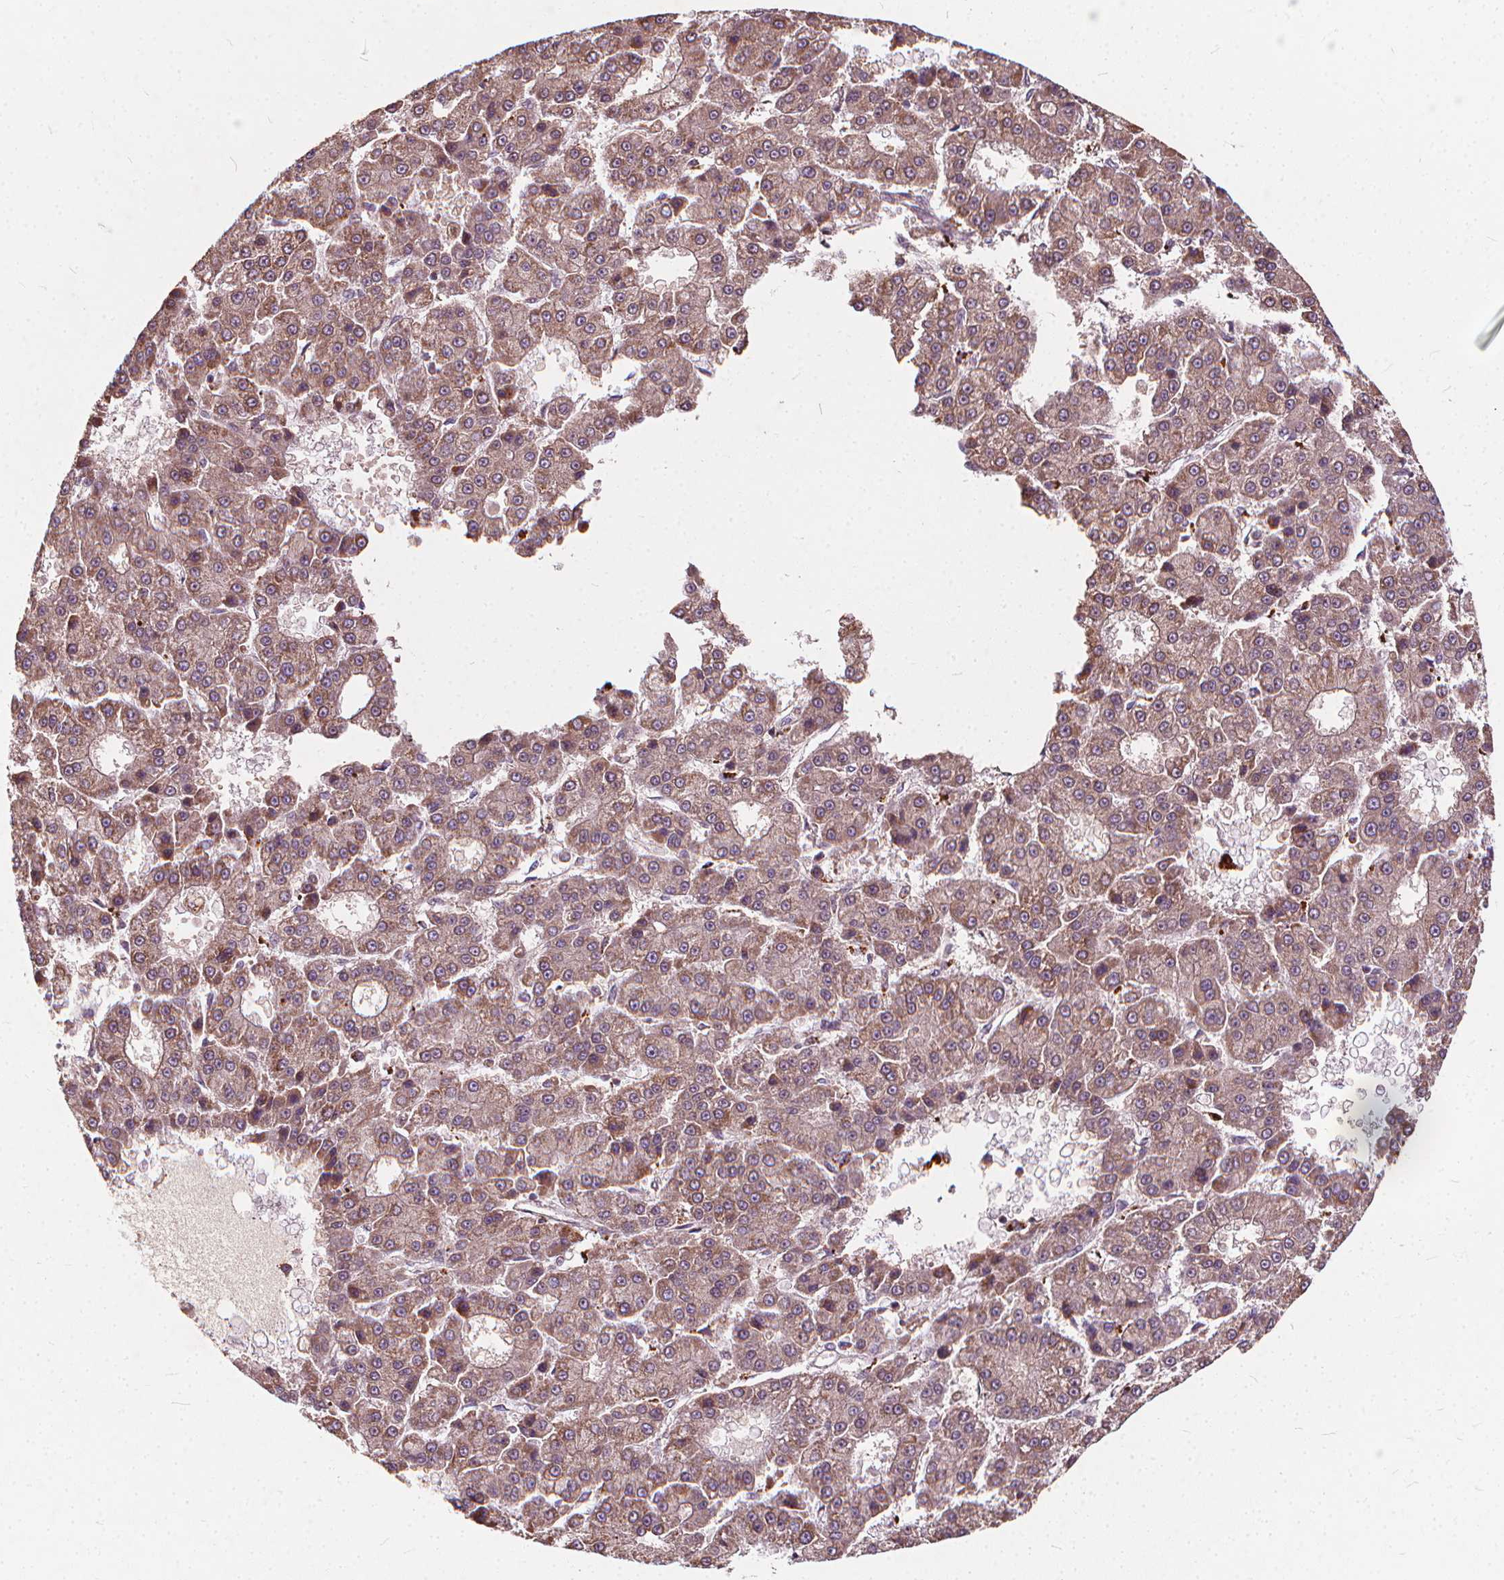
{"staining": {"intensity": "moderate", "quantity": ">75%", "location": "cytoplasmic/membranous"}, "tissue": "liver cancer", "cell_type": "Tumor cells", "image_type": "cancer", "snomed": [{"axis": "morphology", "description": "Carcinoma, Hepatocellular, NOS"}, {"axis": "topography", "description": "Liver"}], "caption": "Human hepatocellular carcinoma (liver) stained with a brown dye shows moderate cytoplasmic/membranous positive staining in about >75% of tumor cells.", "gene": "ORAI2", "patient": {"sex": "male", "age": 70}}